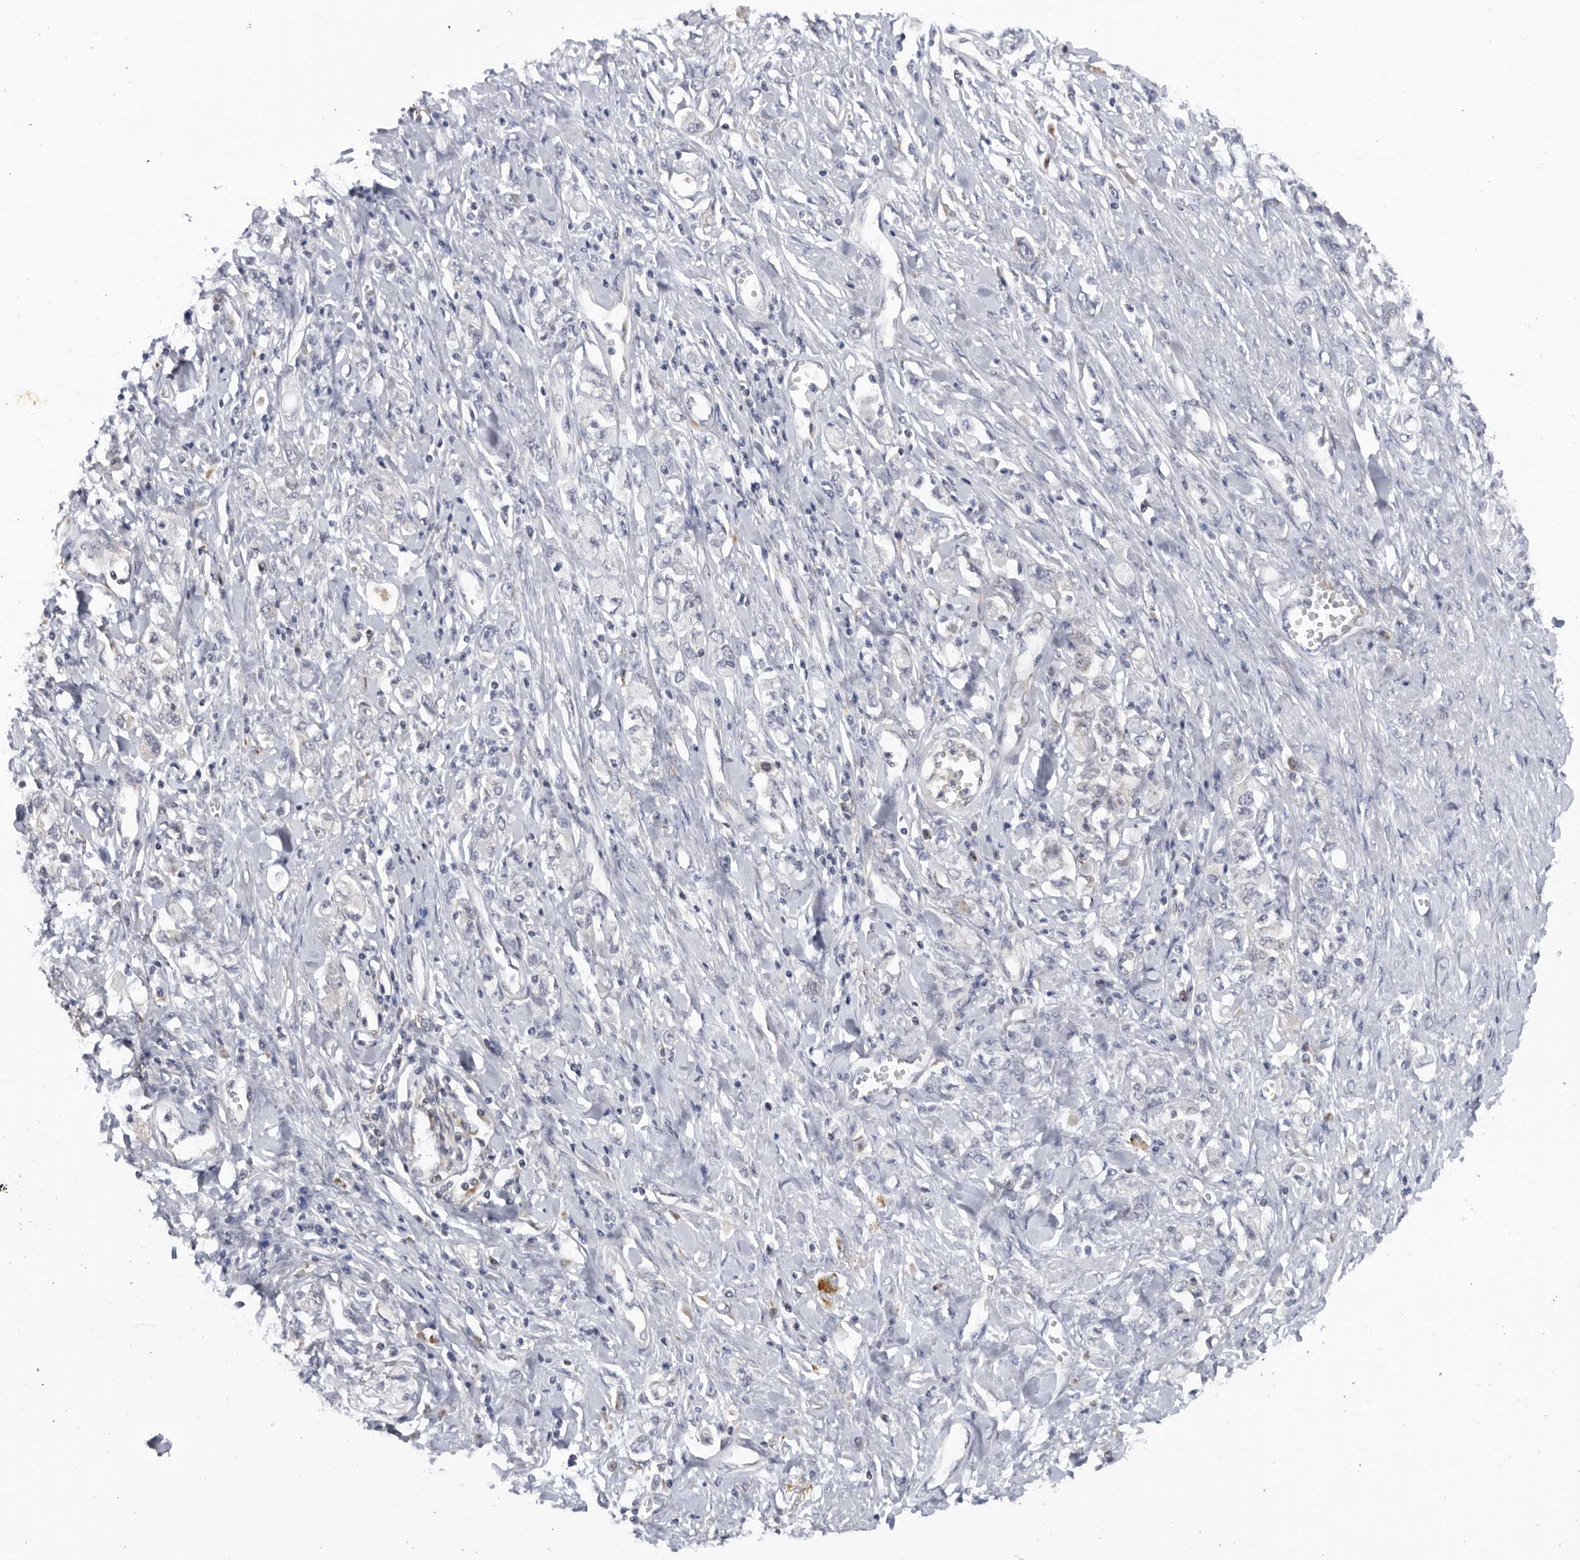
{"staining": {"intensity": "negative", "quantity": "none", "location": "none"}, "tissue": "stomach cancer", "cell_type": "Tumor cells", "image_type": "cancer", "snomed": [{"axis": "morphology", "description": "Adenocarcinoma, NOS"}, {"axis": "topography", "description": "Stomach"}], "caption": "An IHC histopathology image of stomach cancer is shown. There is no staining in tumor cells of stomach cancer.", "gene": "SLC25A22", "patient": {"sex": "female", "age": 76}}